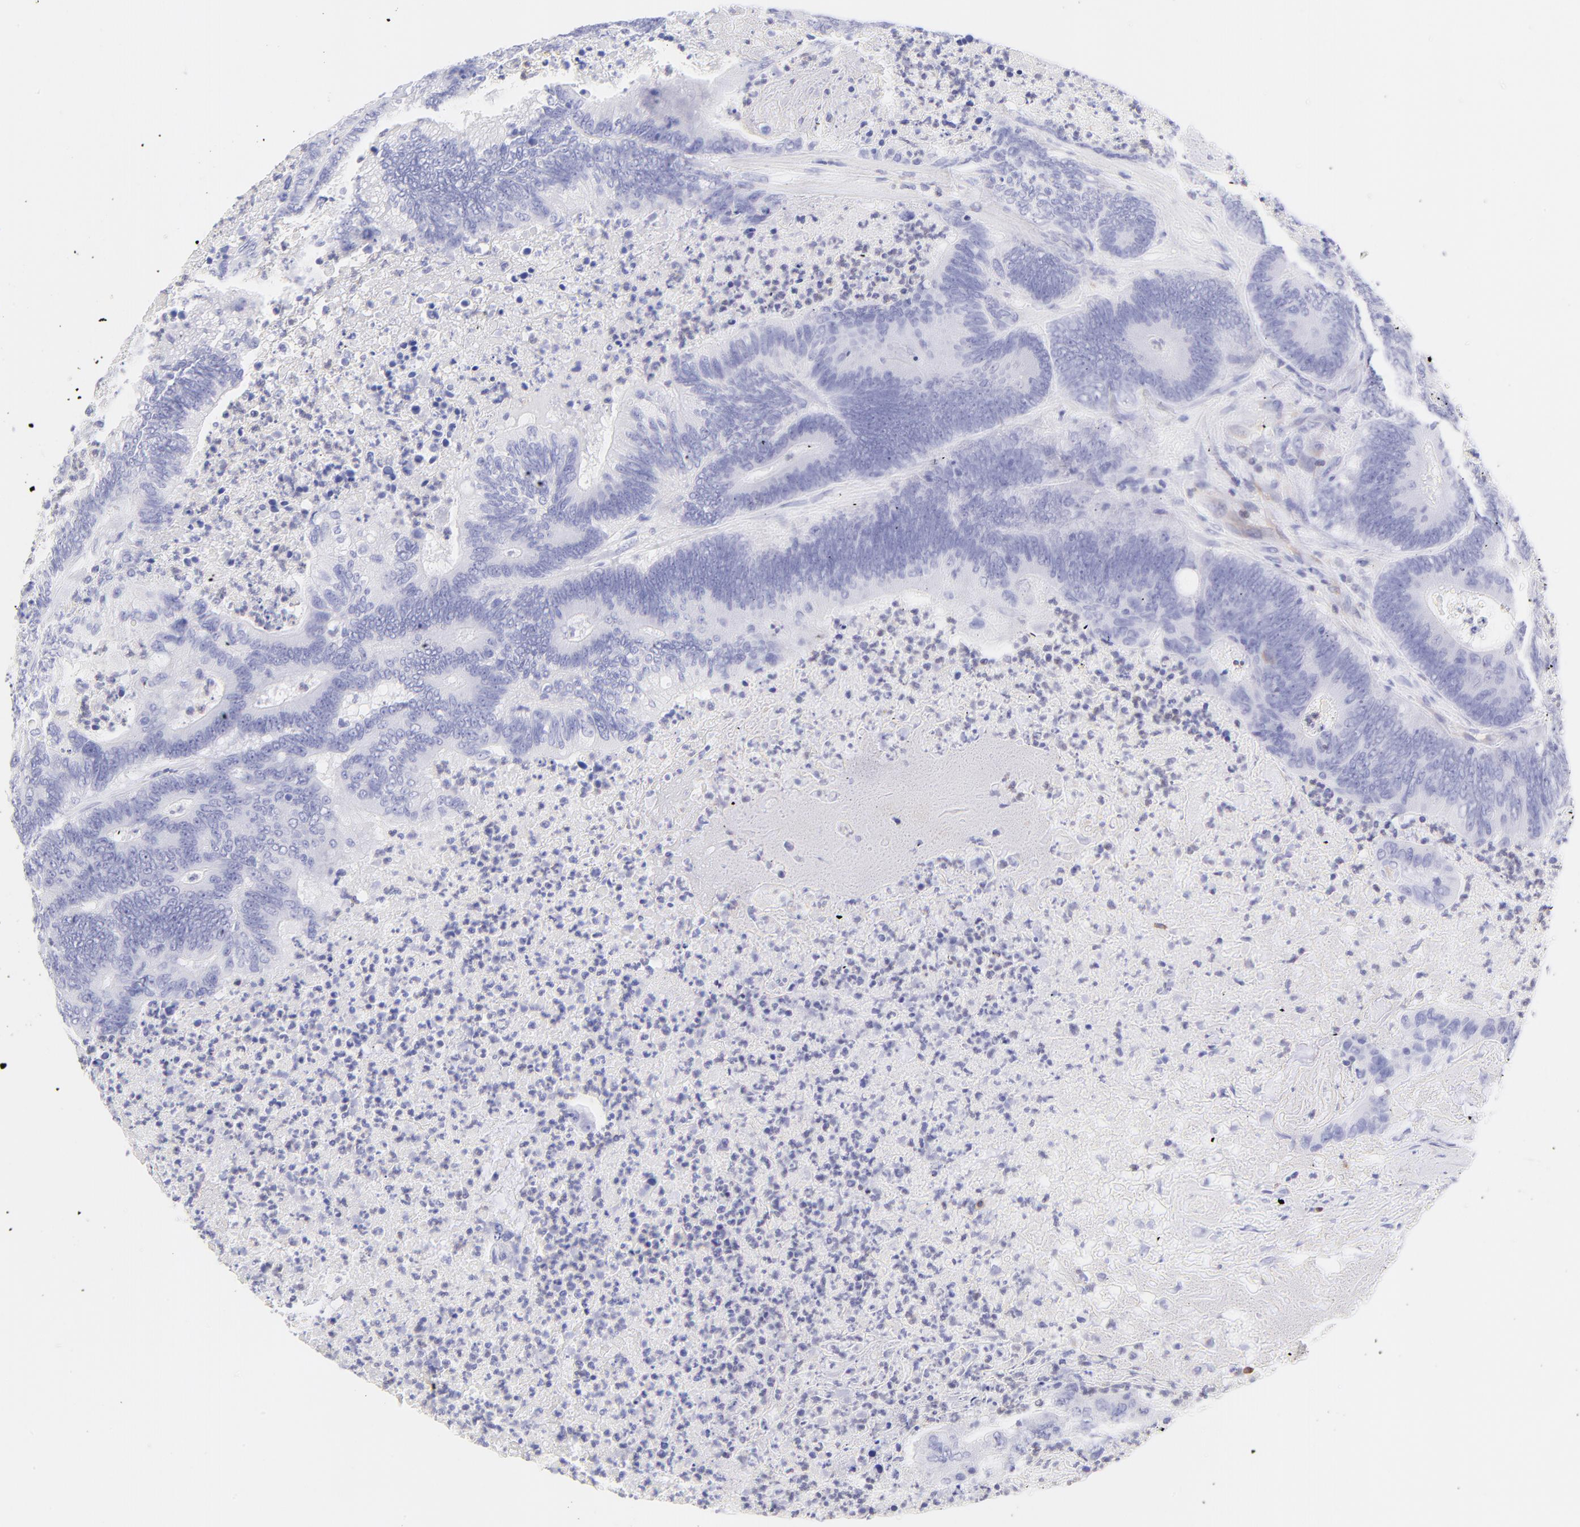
{"staining": {"intensity": "negative", "quantity": "none", "location": "none"}, "tissue": "colorectal cancer", "cell_type": "Tumor cells", "image_type": "cancer", "snomed": [{"axis": "morphology", "description": "Adenocarcinoma, NOS"}, {"axis": "topography", "description": "Colon"}], "caption": "Tumor cells are negative for brown protein staining in colorectal cancer.", "gene": "IRAG2", "patient": {"sex": "male", "age": 65}}